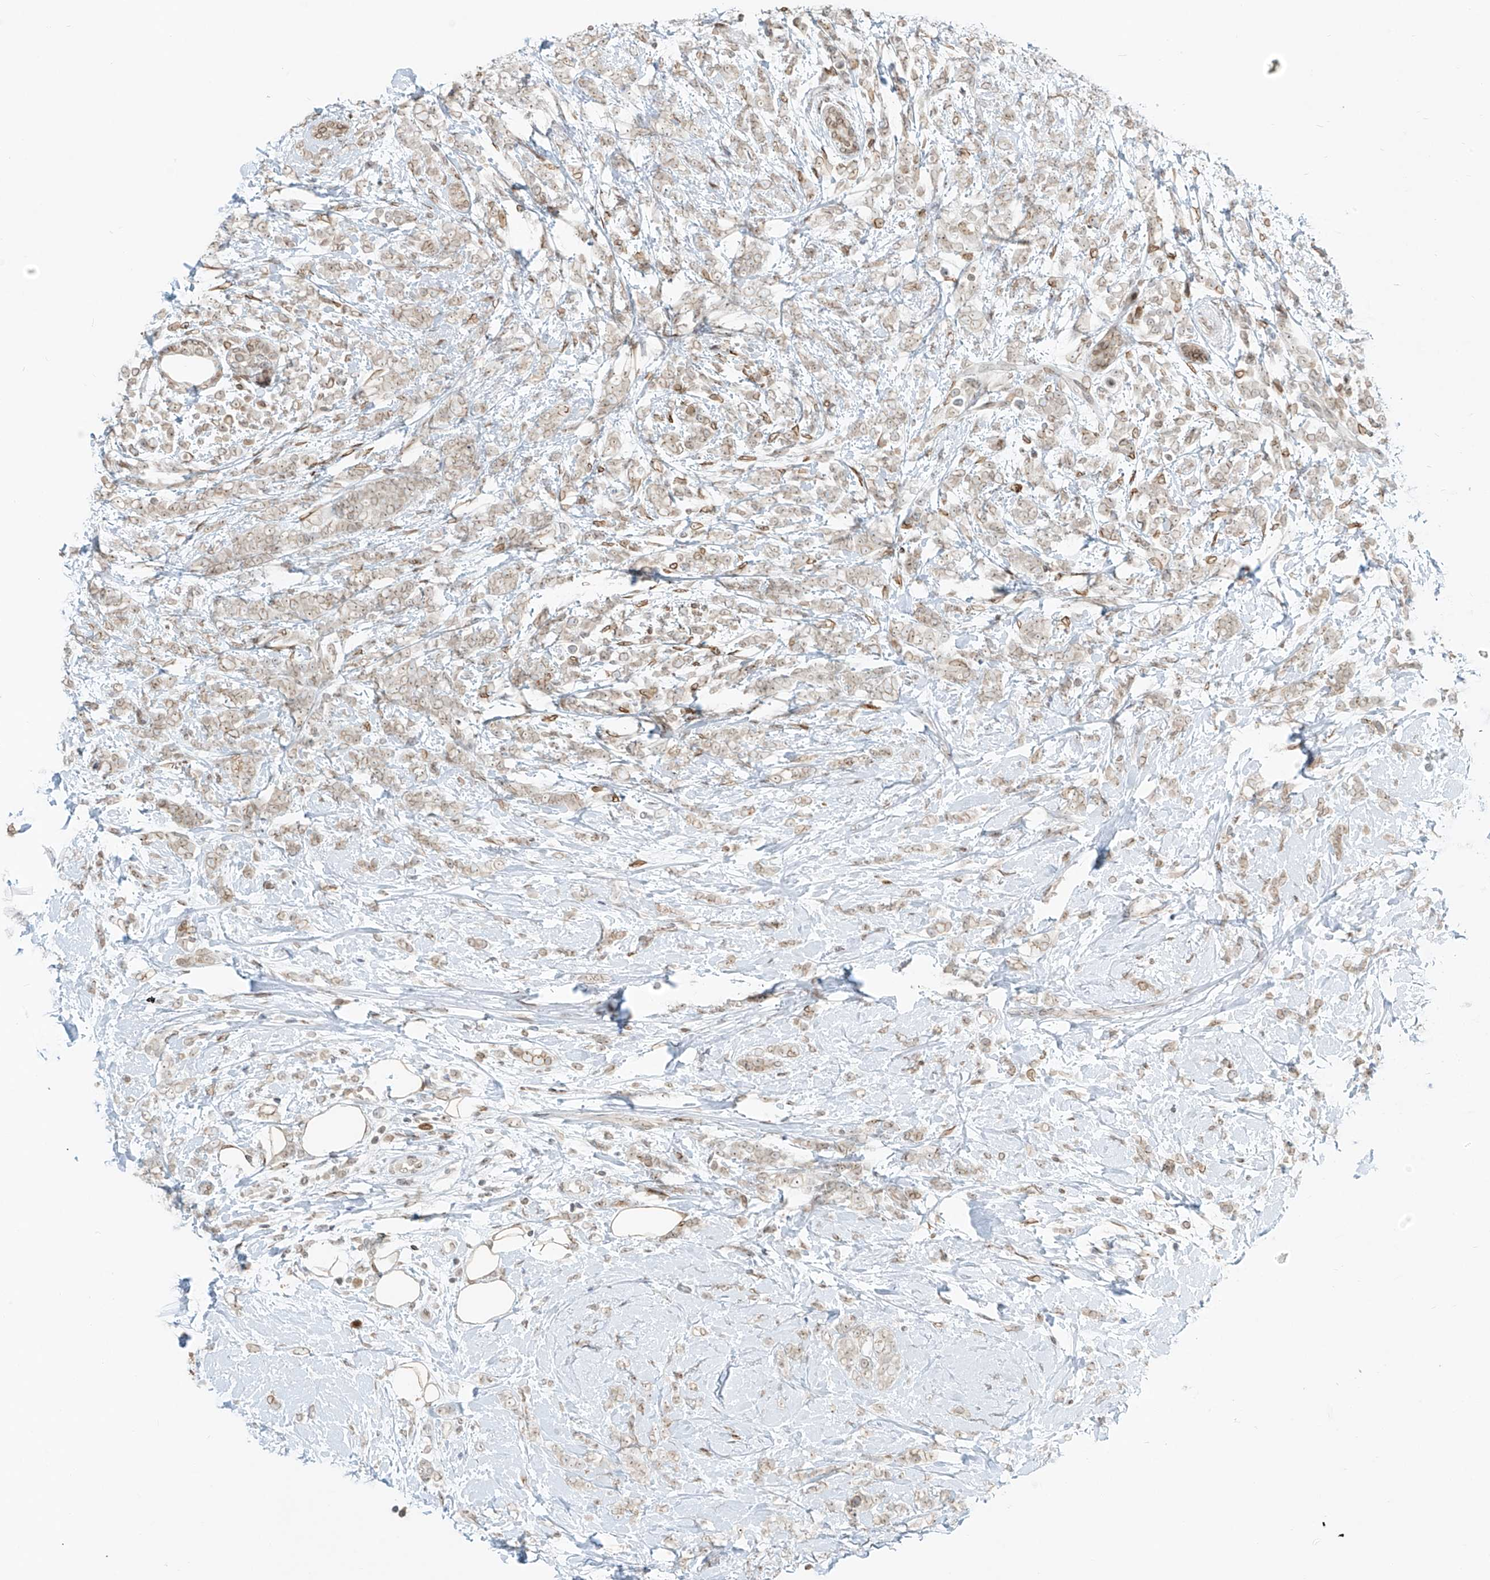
{"staining": {"intensity": "weak", "quantity": ">75%", "location": "cytoplasmic/membranous,nuclear"}, "tissue": "breast cancer", "cell_type": "Tumor cells", "image_type": "cancer", "snomed": [{"axis": "morphology", "description": "Lobular carcinoma"}, {"axis": "topography", "description": "Breast"}], "caption": "Immunohistochemical staining of human lobular carcinoma (breast) exhibits low levels of weak cytoplasmic/membranous and nuclear expression in approximately >75% of tumor cells.", "gene": "SAMD15", "patient": {"sex": "female", "age": 58}}